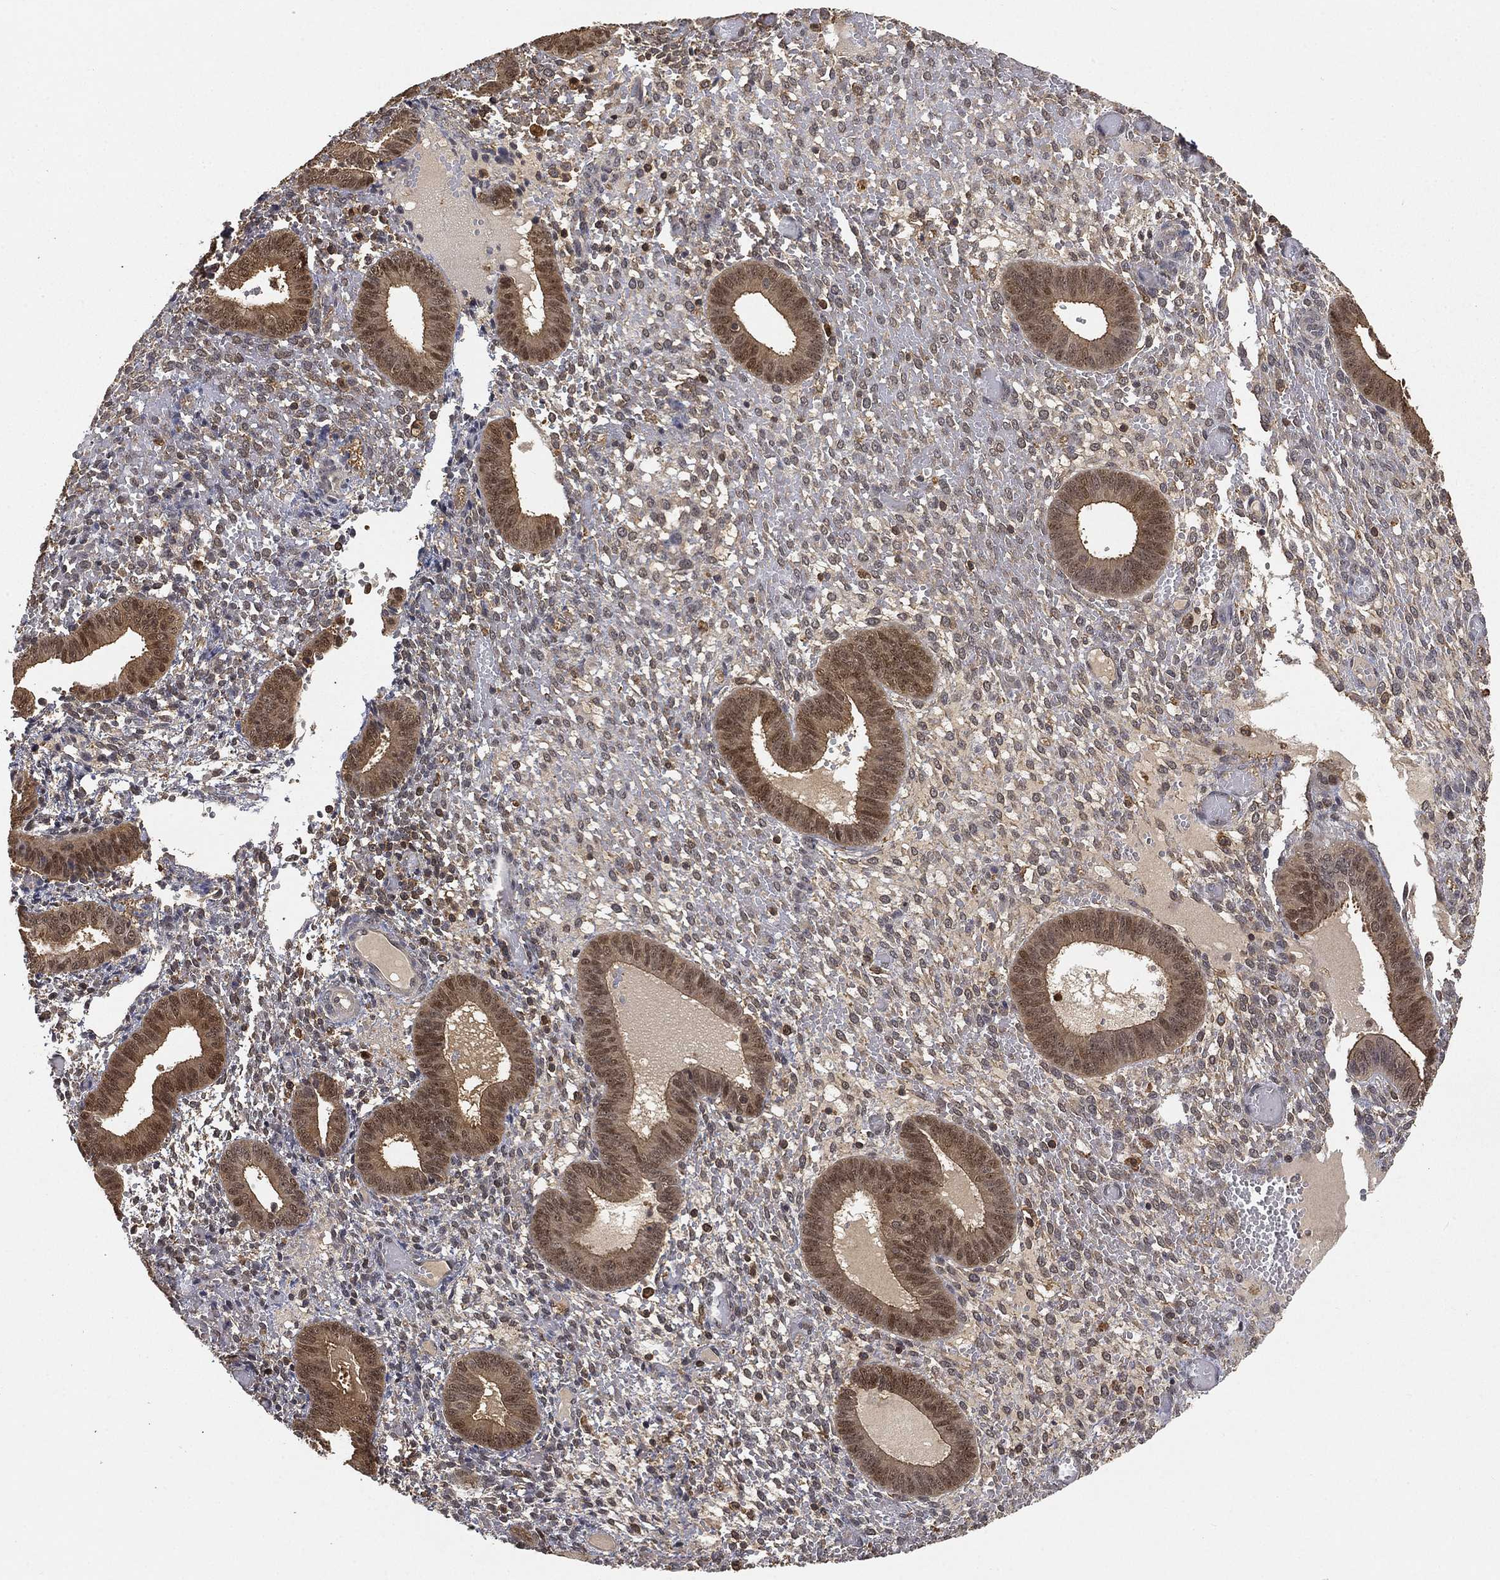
{"staining": {"intensity": "negative", "quantity": "none", "location": "none"}, "tissue": "endometrium", "cell_type": "Cells in endometrial stroma", "image_type": "normal", "snomed": [{"axis": "morphology", "description": "Normal tissue, NOS"}, {"axis": "topography", "description": "Endometrium"}], "caption": "Immunohistochemistry of benign endometrium shows no expression in cells in endometrial stroma.", "gene": "CRYL1", "patient": {"sex": "female", "age": 42}}